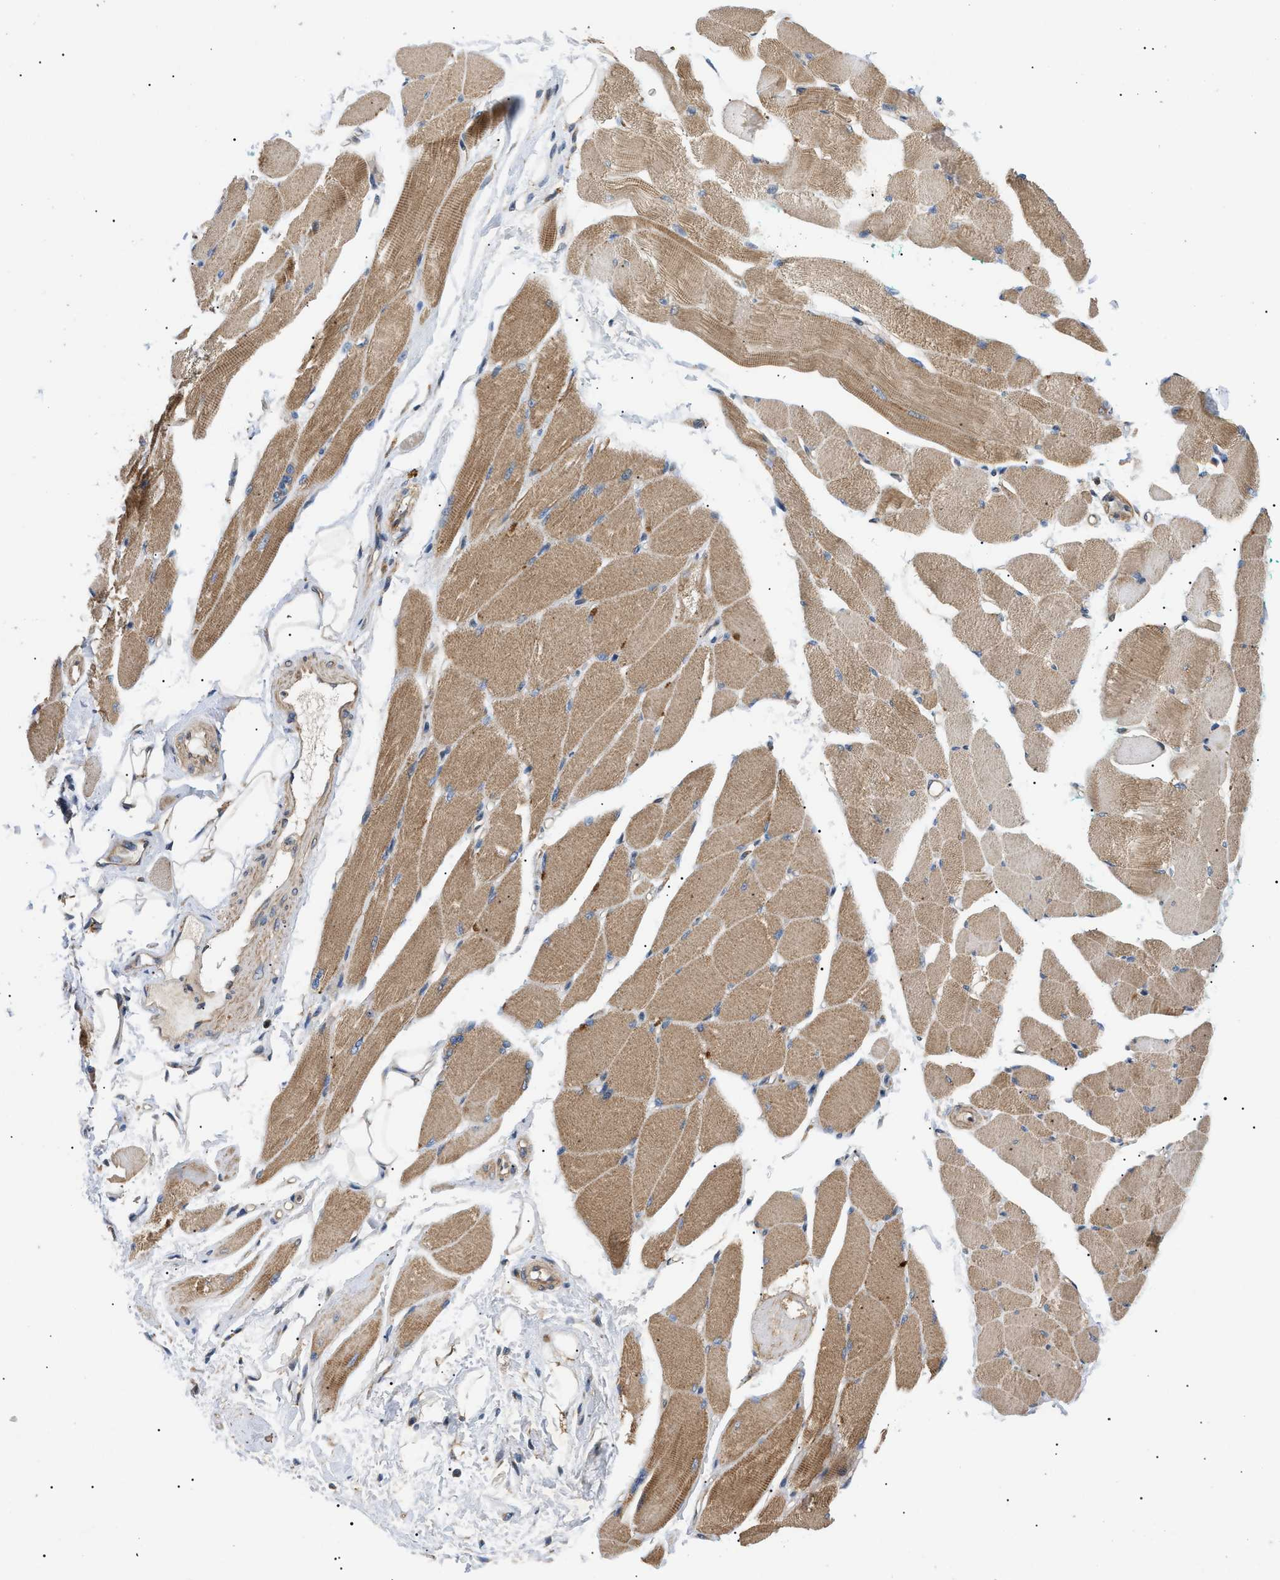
{"staining": {"intensity": "moderate", "quantity": ">75%", "location": "cytoplasmic/membranous"}, "tissue": "skeletal muscle", "cell_type": "Myocytes", "image_type": "normal", "snomed": [{"axis": "morphology", "description": "Normal tissue, NOS"}, {"axis": "topography", "description": "Skeletal muscle"}, {"axis": "topography", "description": "Peripheral nerve tissue"}], "caption": "DAB immunohistochemical staining of benign skeletal muscle demonstrates moderate cytoplasmic/membranous protein staining in about >75% of myocytes.", "gene": "PPM1B", "patient": {"sex": "female", "age": 84}}